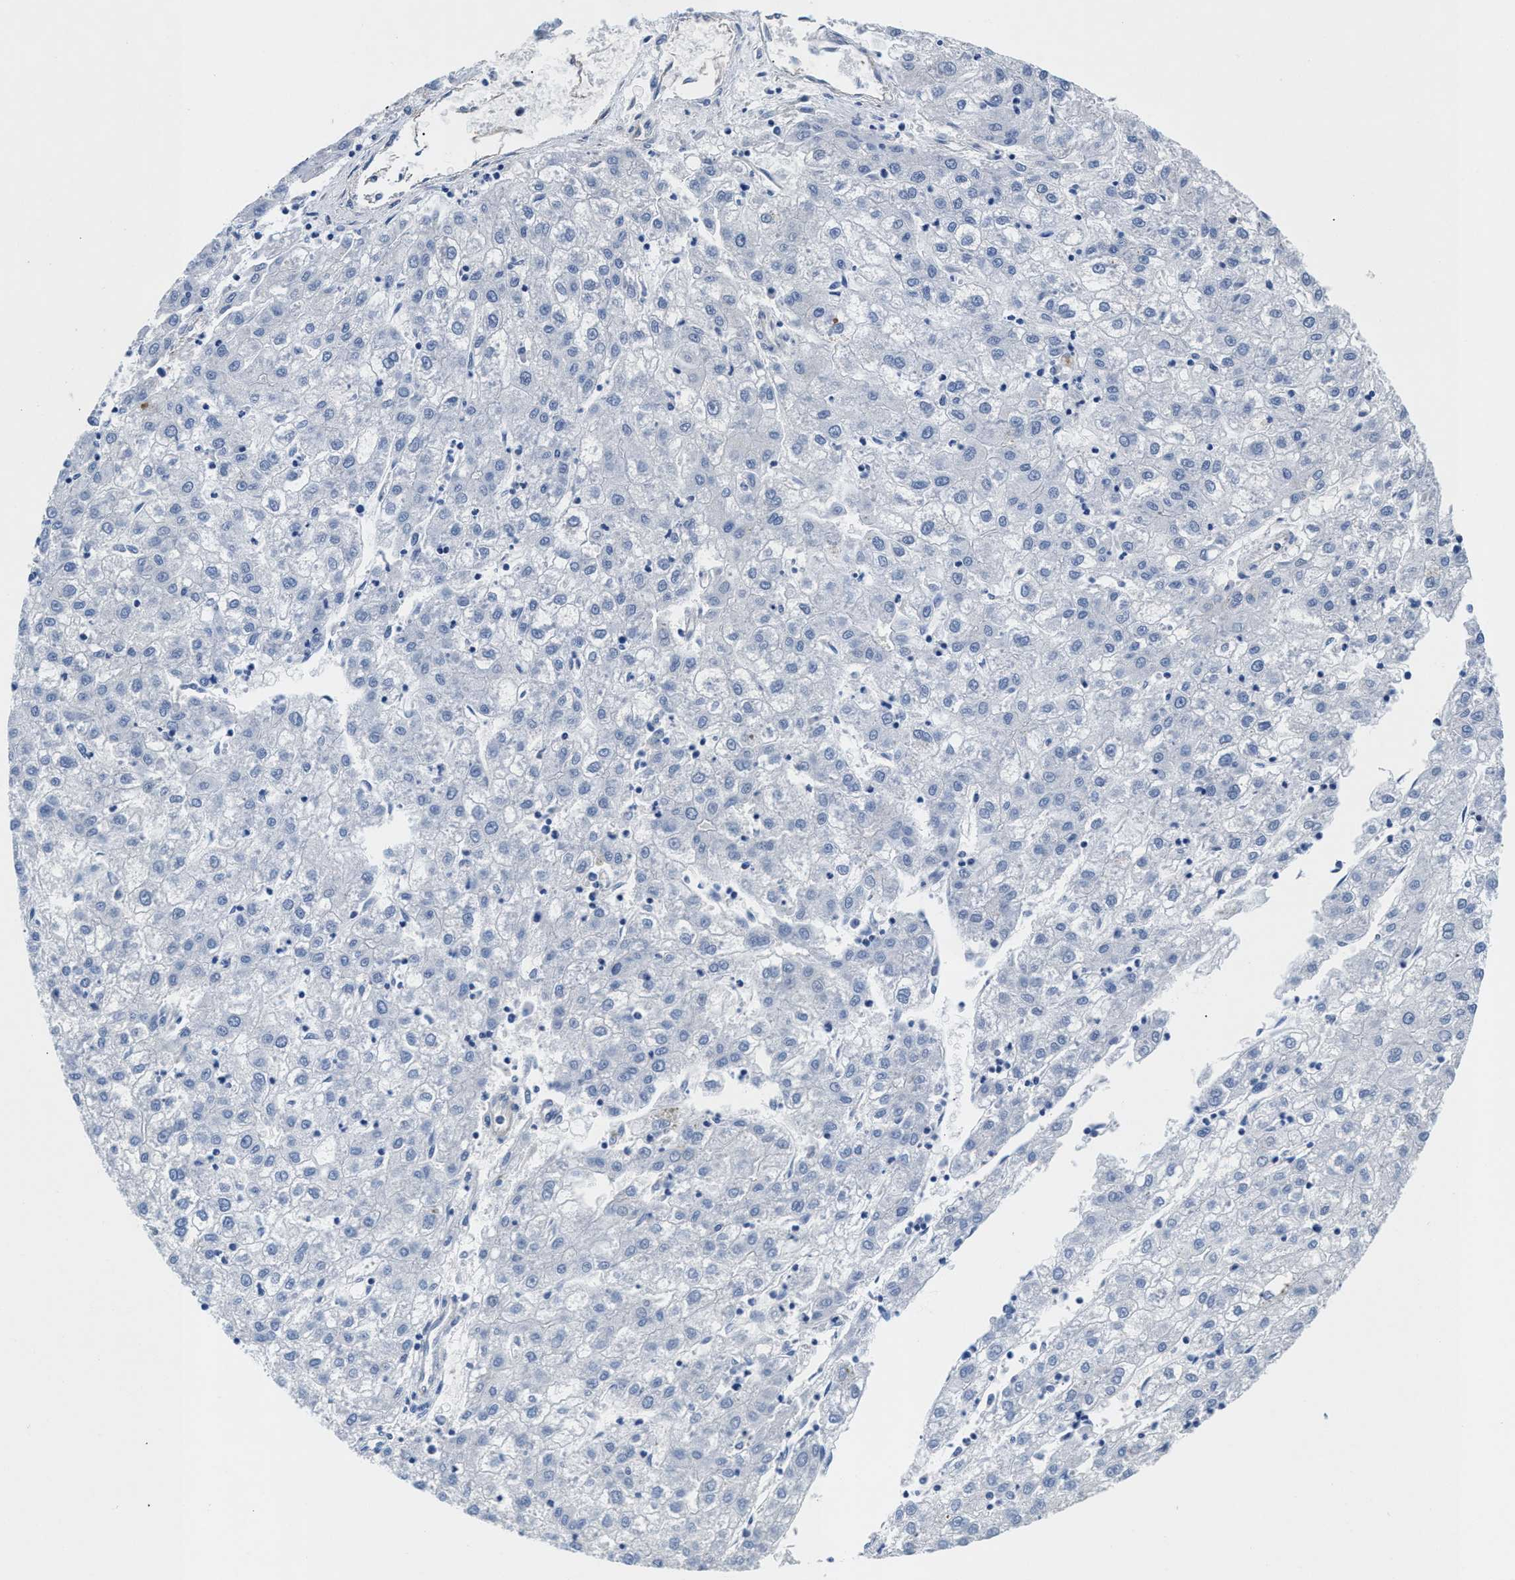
{"staining": {"intensity": "negative", "quantity": "none", "location": "none"}, "tissue": "liver cancer", "cell_type": "Tumor cells", "image_type": "cancer", "snomed": [{"axis": "morphology", "description": "Carcinoma, Hepatocellular, NOS"}, {"axis": "topography", "description": "Liver"}], "caption": "Immunohistochemistry photomicrograph of neoplastic tissue: human liver cancer stained with DAB (3,3'-diaminobenzidine) demonstrates no significant protein expression in tumor cells. (Immunohistochemistry, brightfield microscopy, high magnification).", "gene": "SLFN13", "patient": {"sex": "male", "age": 72}}